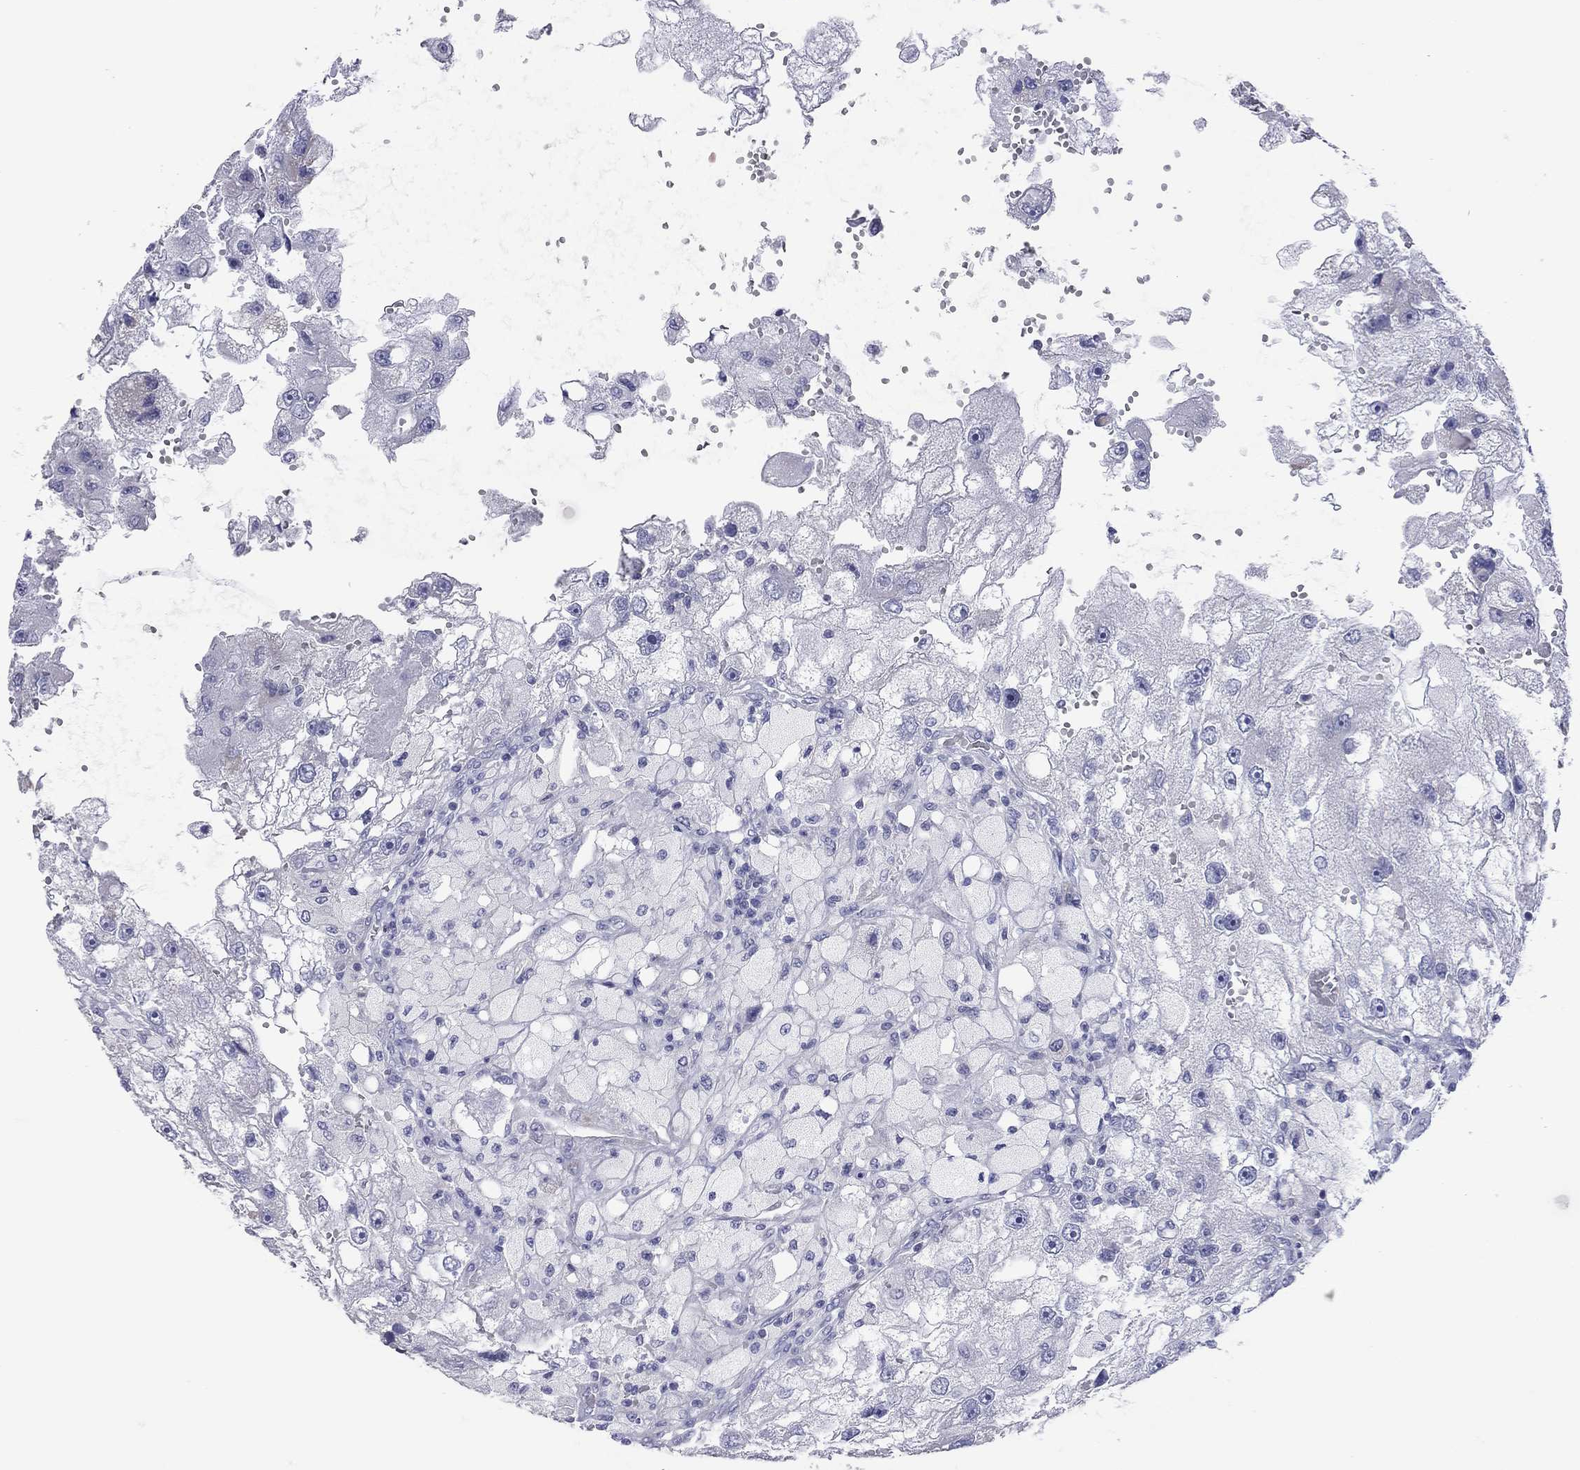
{"staining": {"intensity": "negative", "quantity": "none", "location": "none"}, "tissue": "renal cancer", "cell_type": "Tumor cells", "image_type": "cancer", "snomed": [{"axis": "morphology", "description": "Adenocarcinoma, NOS"}, {"axis": "topography", "description": "Kidney"}], "caption": "Tumor cells show no significant positivity in renal adenocarcinoma. The staining was performed using DAB to visualize the protein expression in brown, while the nuclei were stained in blue with hematoxylin (Magnification: 20x).", "gene": "VSIG10", "patient": {"sex": "male", "age": 63}}